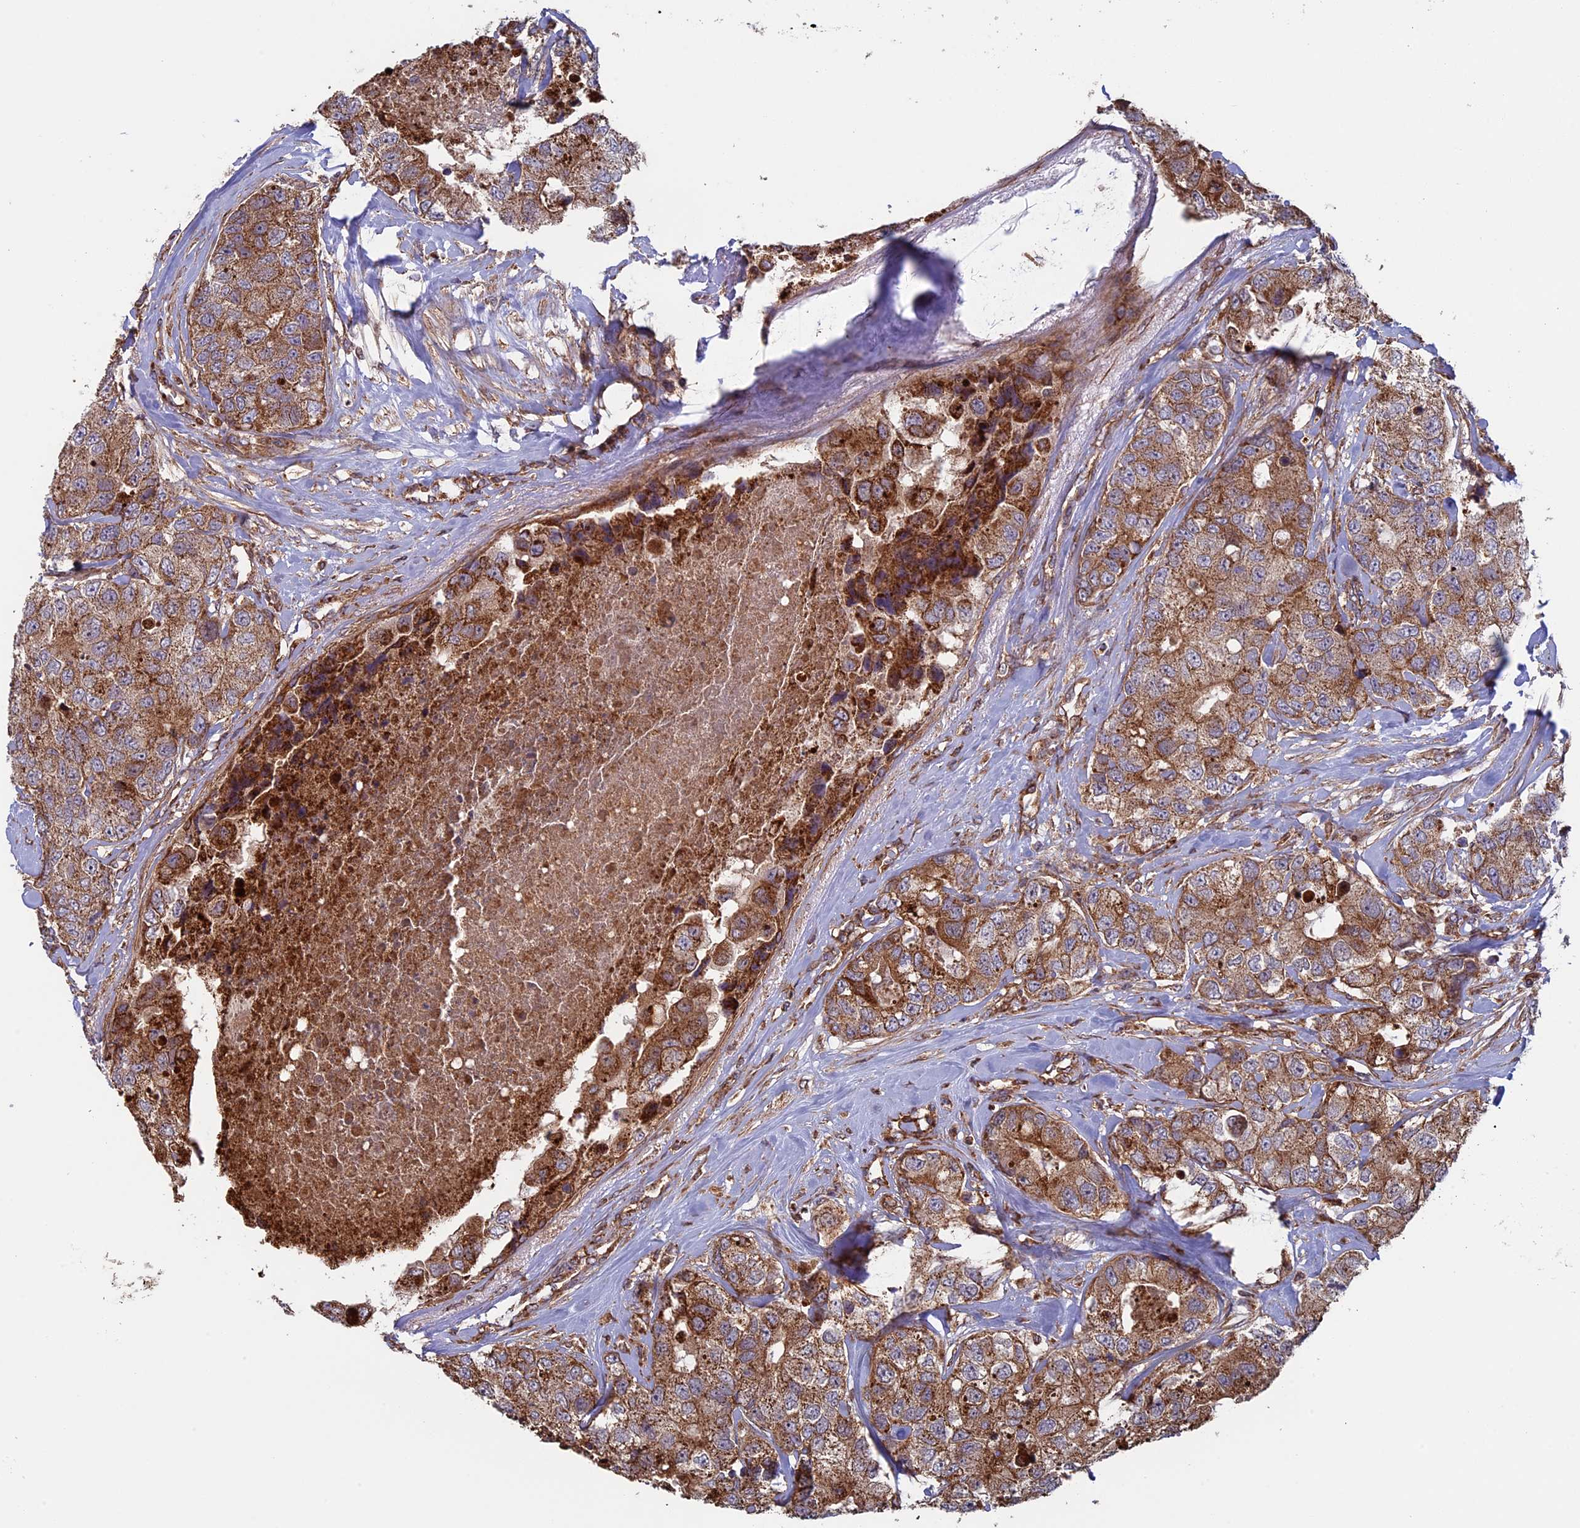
{"staining": {"intensity": "moderate", "quantity": ">75%", "location": "cytoplasmic/membranous"}, "tissue": "breast cancer", "cell_type": "Tumor cells", "image_type": "cancer", "snomed": [{"axis": "morphology", "description": "Duct carcinoma"}, {"axis": "topography", "description": "Breast"}], "caption": "An immunohistochemistry image of neoplastic tissue is shown. Protein staining in brown shows moderate cytoplasmic/membranous positivity in invasive ductal carcinoma (breast) within tumor cells.", "gene": "CCDC8", "patient": {"sex": "female", "age": 62}}